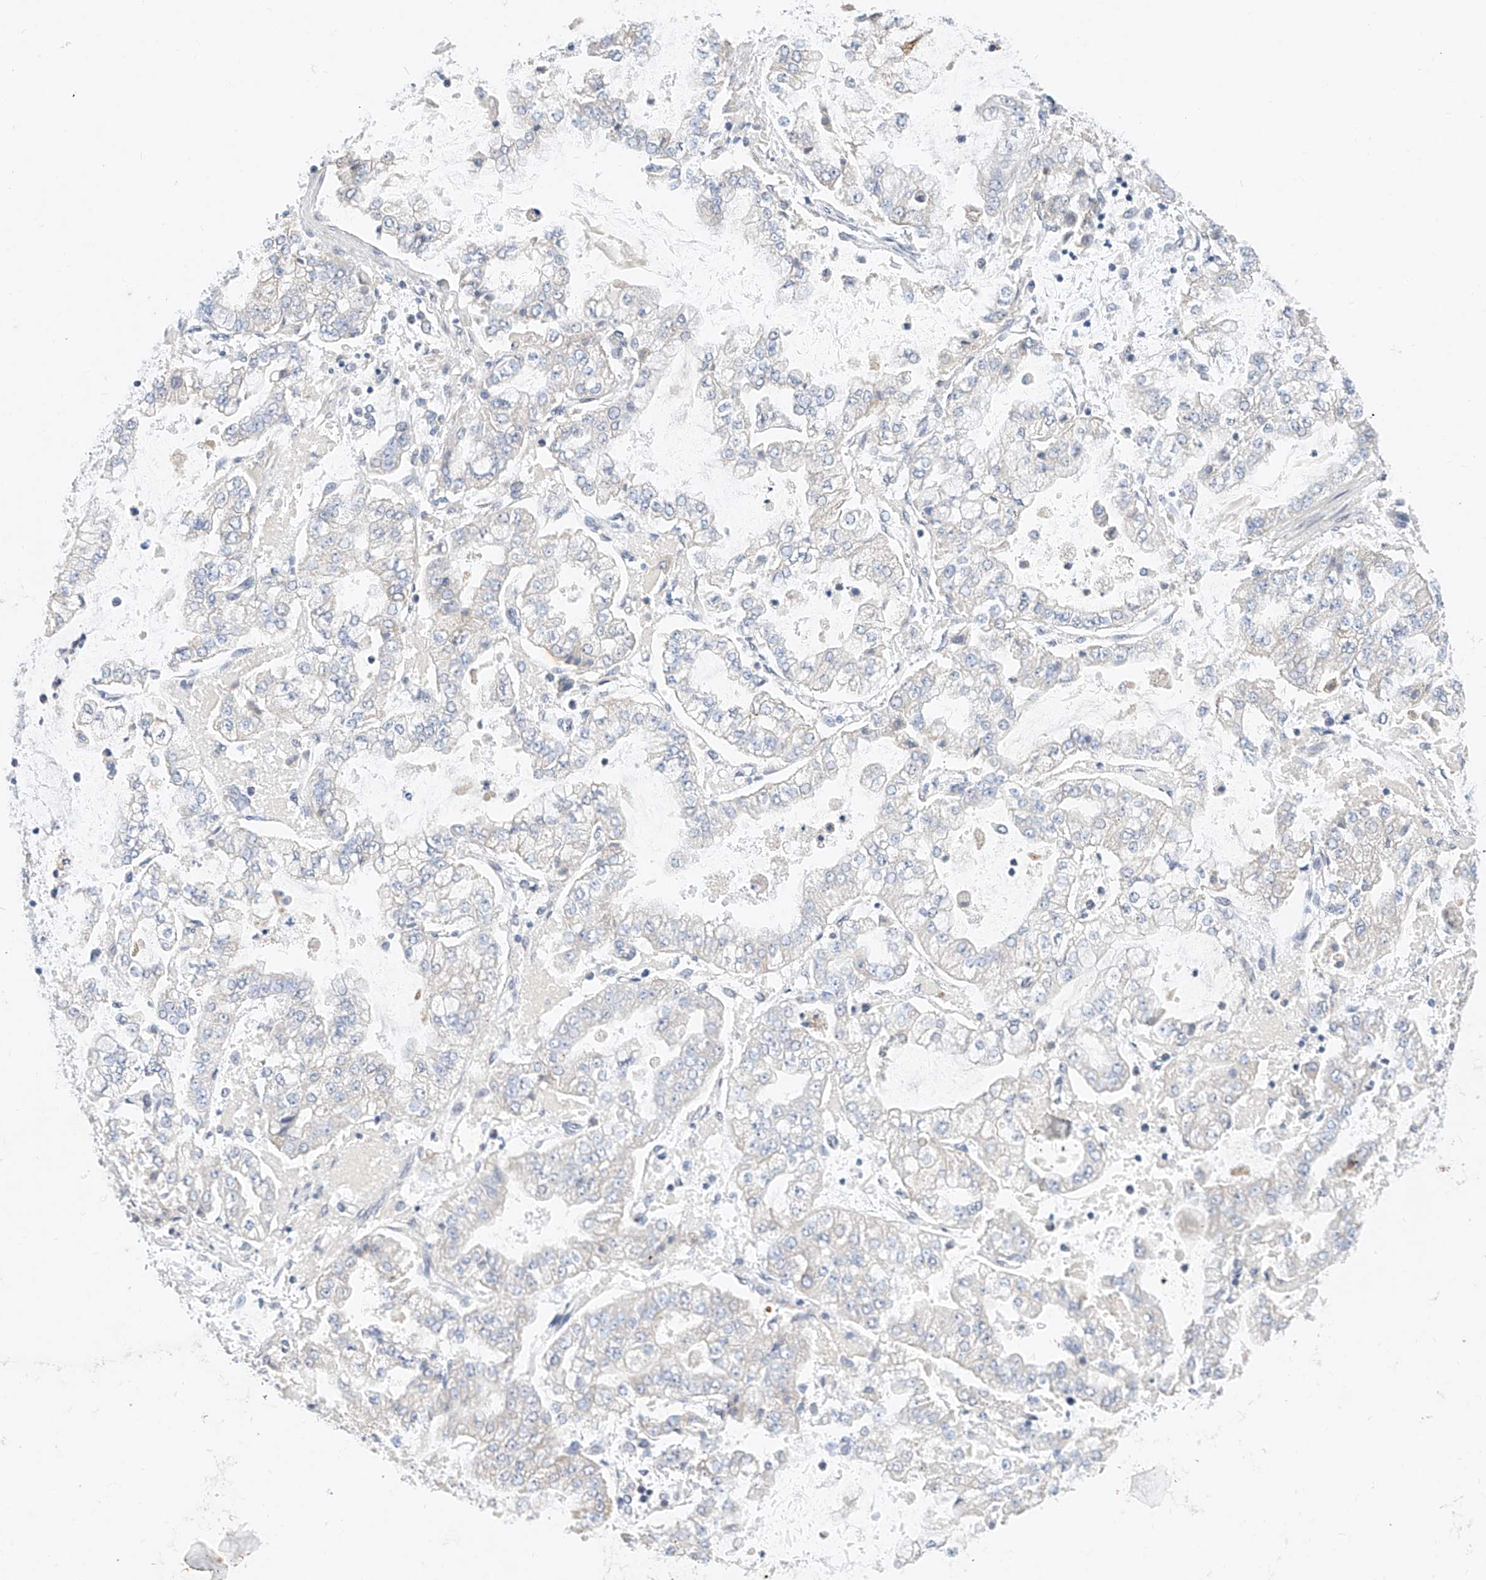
{"staining": {"intensity": "negative", "quantity": "none", "location": "none"}, "tissue": "stomach cancer", "cell_type": "Tumor cells", "image_type": "cancer", "snomed": [{"axis": "morphology", "description": "Adenocarcinoma, NOS"}, {"axis": "topography", "description": "Stomach"}], "caption": "High magnification brightfield microscopy of adenocarcinoma (stomach) stained with DAB (brown) and counterstained with hematoxylin (blue): tumor cells show no significant staining.", "gene": "KCNJ1", "patient": {"sex": "male", "age": 76}}